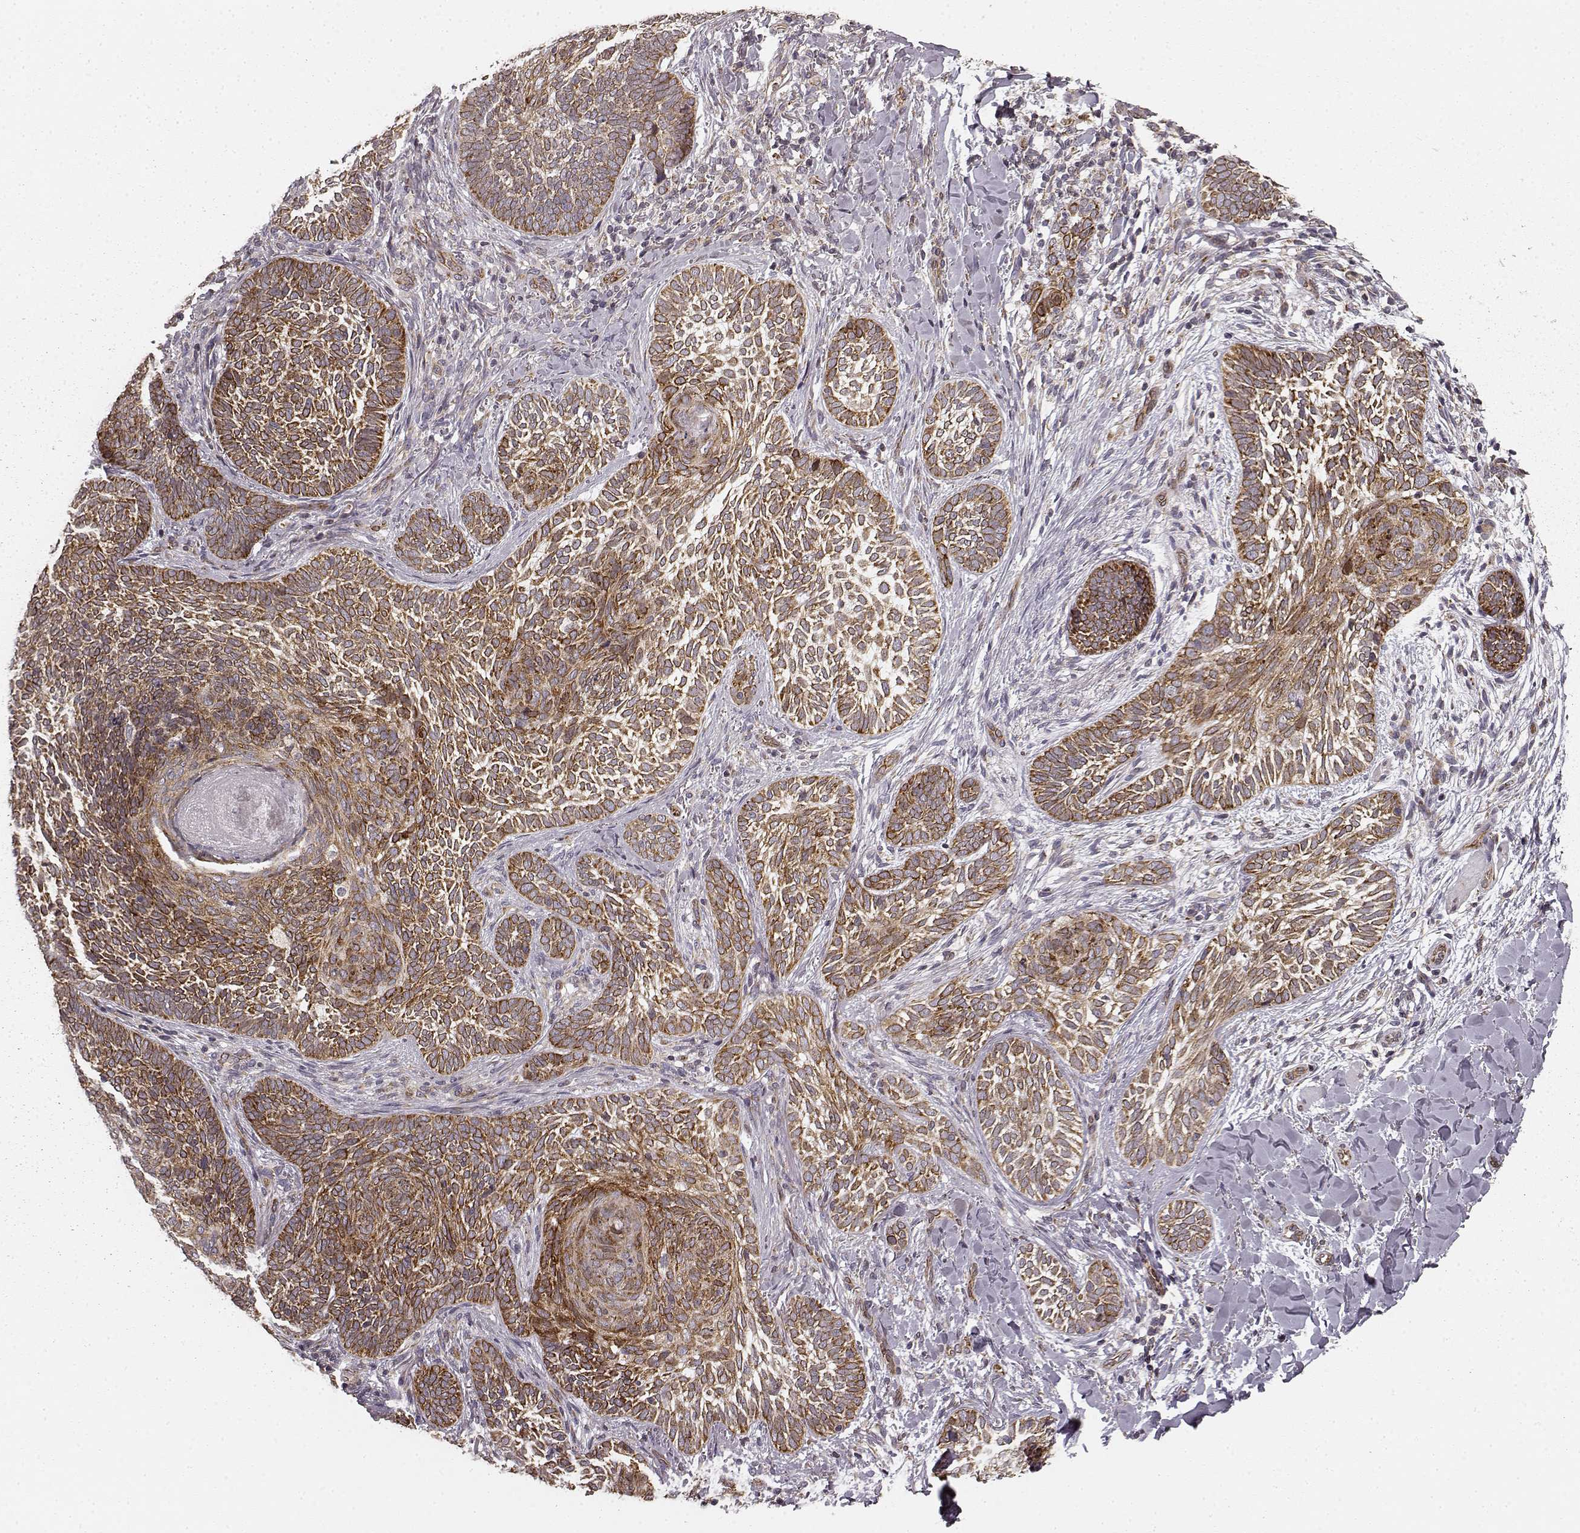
{"staining": {"intensity": "strong", "quantity": ">75%", "location": "cytoplasmic/membranous"}, "tissue": "skin cancer", "cell_type": "Tumor cells", "image_type": "cancer", "snomed": [{"axis": "morphology", "description": "Normal tissue, NOS"}, {"axis": "morphology", "description": "Basal cell carcinoma"}, {"axis": "topography", "description": "Skin"}], "caption": "Basal cell carcinoma (skin) stained with DAB immunohistochemistry (IHC) reveals high levels of strong cytoplasmic/membranous positivity in approximately >75% of tumor cells.", "gene": "TMEM14A", "patient": {"sex": "male", "age": 46}}